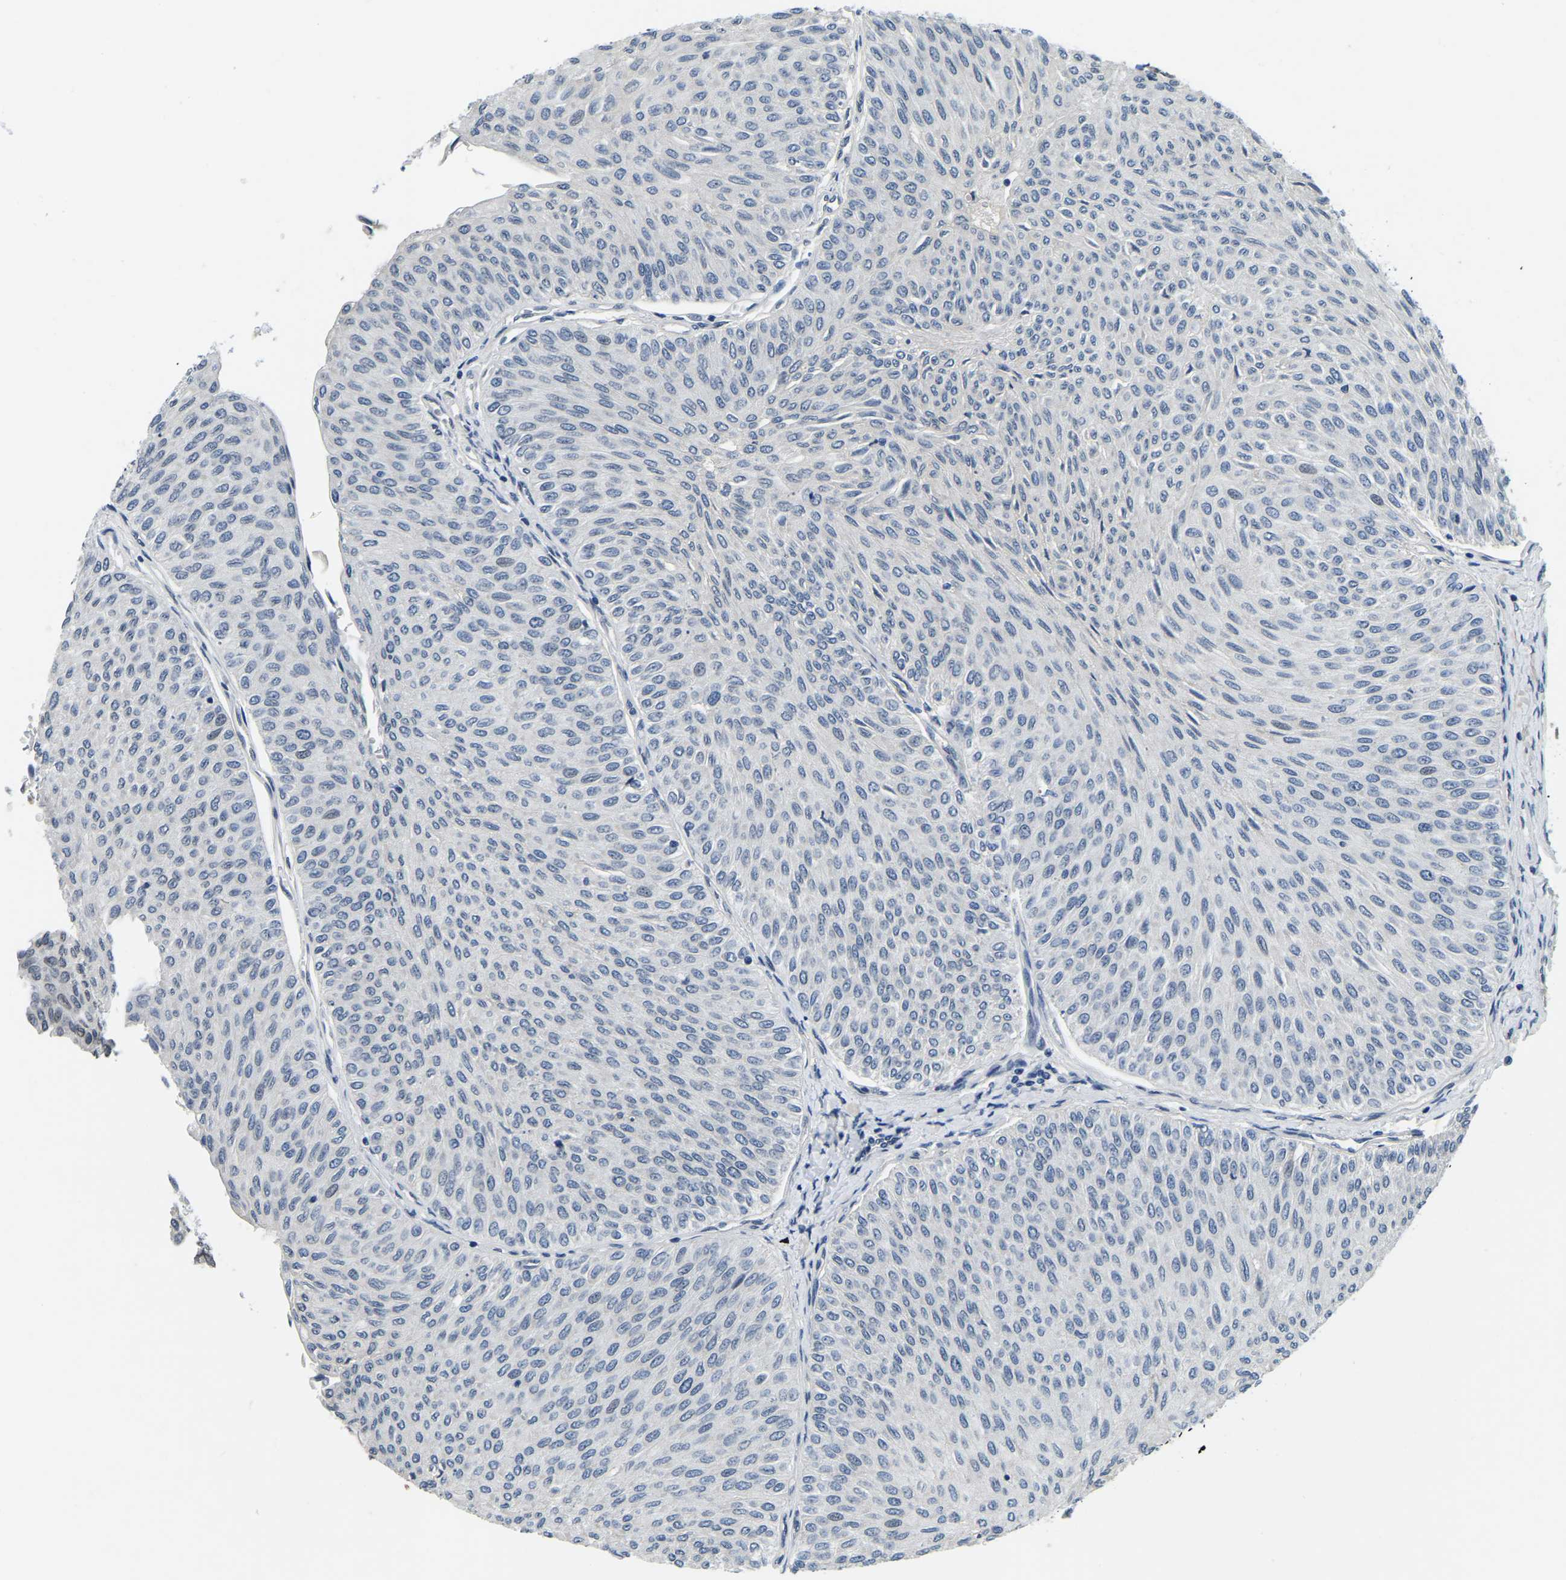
{"staining": {"intensity": "negative", "quantity": "none", "location": "none"}, "tissue": "urothelial cancer", "cell_type": "Tumor cells", "image_type": "cancer", "snomed": [{"axis": "morphology", "description": "Urothelial carcinoma, Low grade"}, {"axis": "topography", "description": "Urinary bladder"}], "caption": "Tumor cells are negative for protein expression in human low-grade urothelial carcinoma. (DAB immunohistochemistry (IHC), high magnification).", "gene": "RANBP2", "patient": {"sex": "male", "age": 78}}